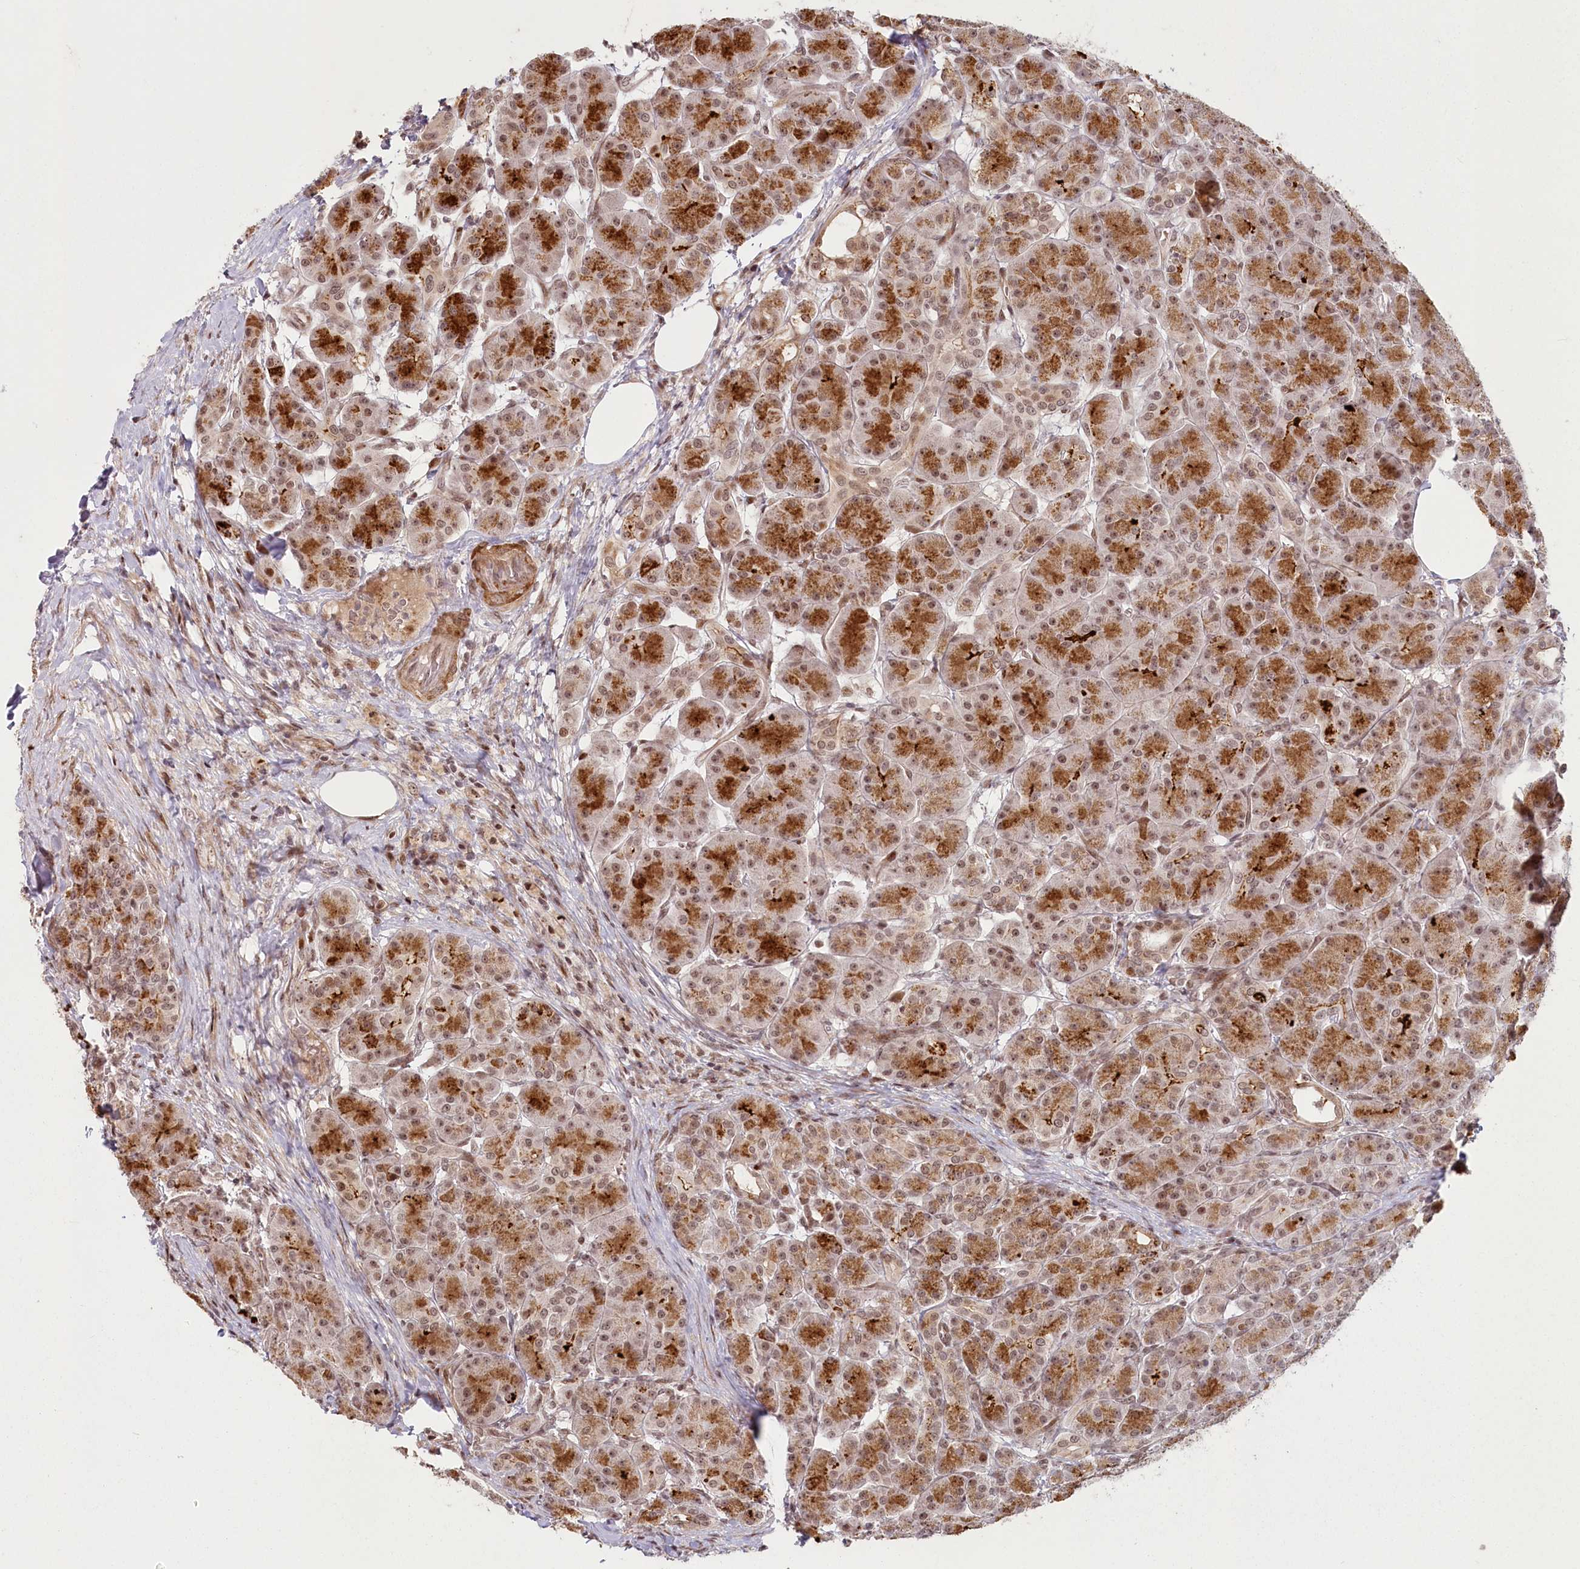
{"staining": {"intensity": "strong", "quantity": ">75%", "location": "cytoplasmic/membranous,nuclear"}, "tissue": "pancreas", "cell_type": "Exocrine glandular cells", "image_type": "normal", "snomed": [{"axis": "morphology", "description": "Normal tissue, NOS"}, {"axis": "topography", "description": "Pancreas"}], "caption": "Immunohistochemistry (IHC) (DAB) staining of benign pancreas reveals strong cytoplasmic/membranous,nuclear protein staining in about >75% of exocrine glandular cells.", "gene": "FAM204A", "patient": {"sex": "male", "age": 63}}